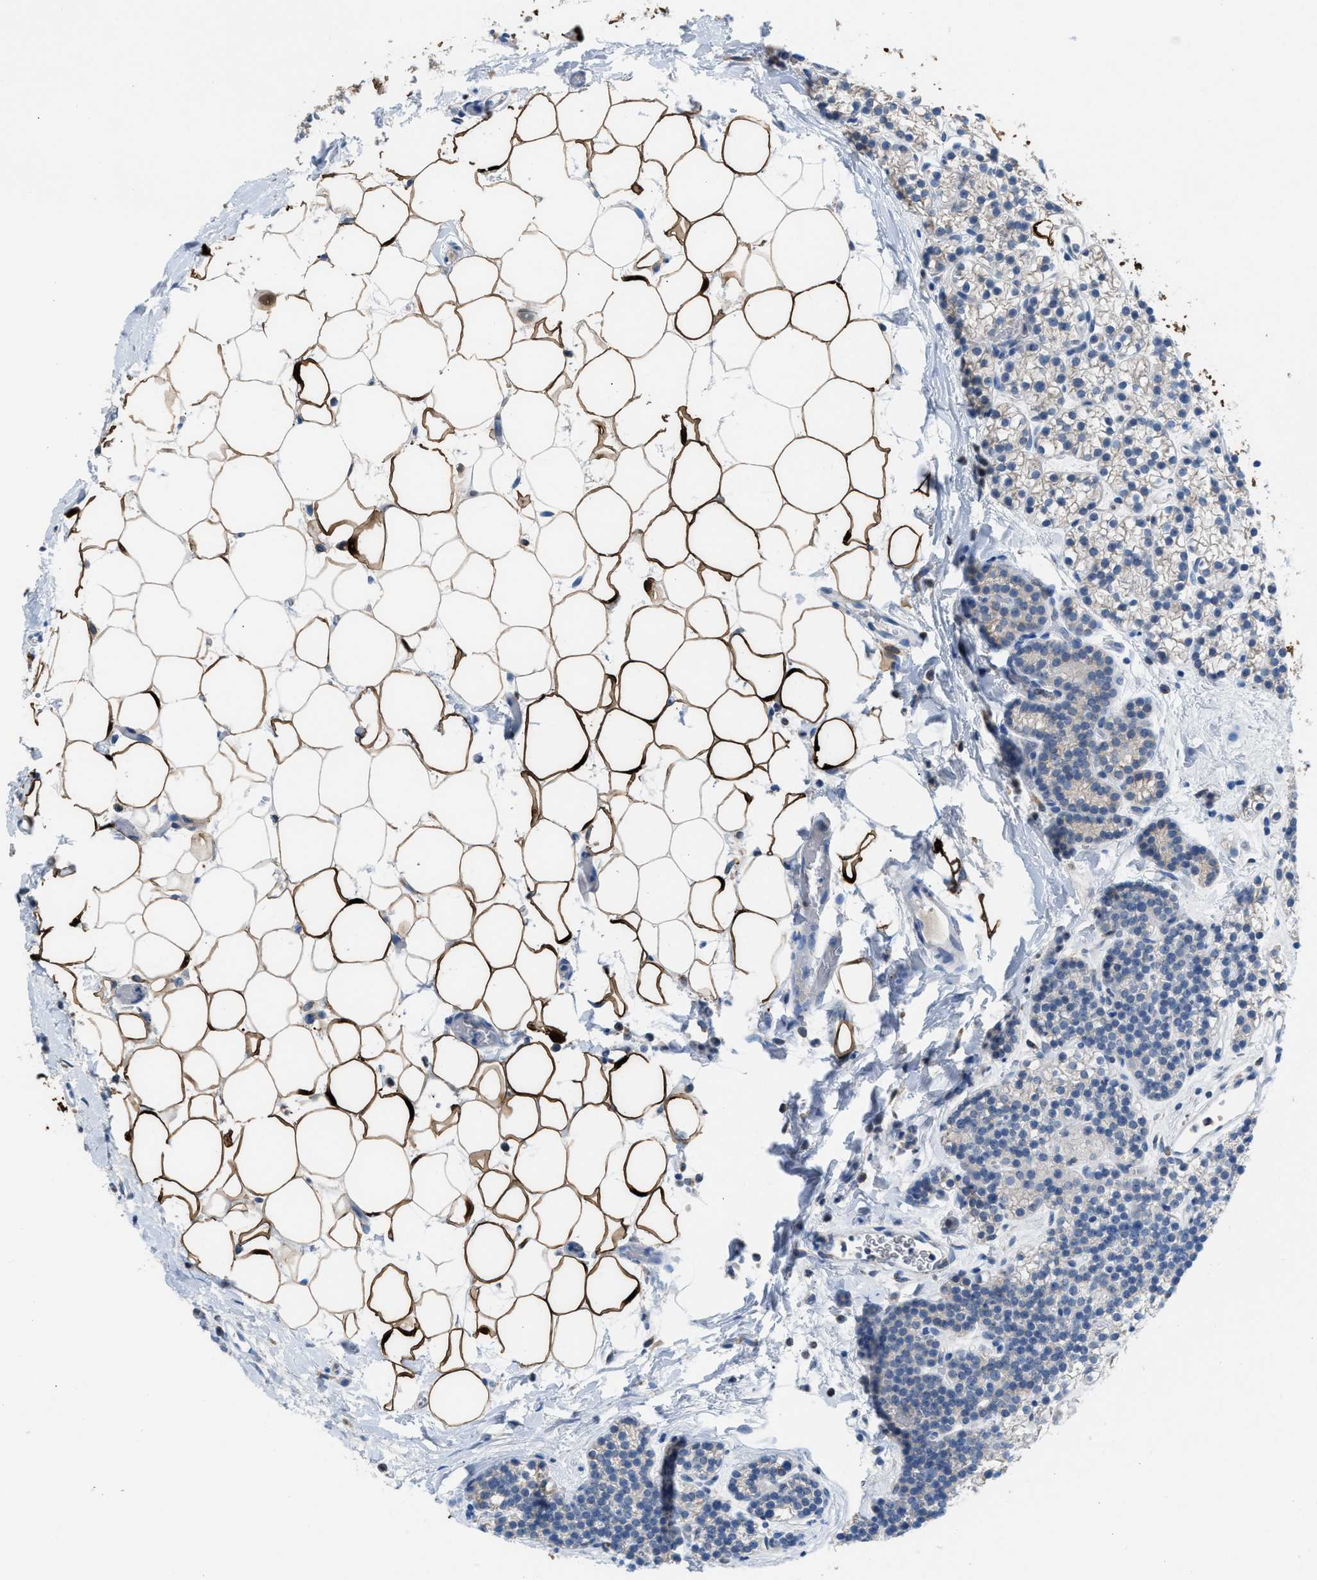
{"staining": {"intensity": "negative", "quantity": "none", "location": "none"}, "tissue": "parathyroid gland", "cell_type": "Glandular cells", "image_type": "normal", "snomed": [{"axis": "morphology", "description": "Normal tissue, NOS"}, {"axis": "morphology", "description": "Adenoma, NOS"}, {"axis": "topography", "description": "Parathyroid gland"}], "caption": "Immunohistochemical staining of unremarkable parathyroid gland exhibits no significant expression in glandular cells.", "gene": "CA3", "patient": {"sex": "female", "age": 54}}